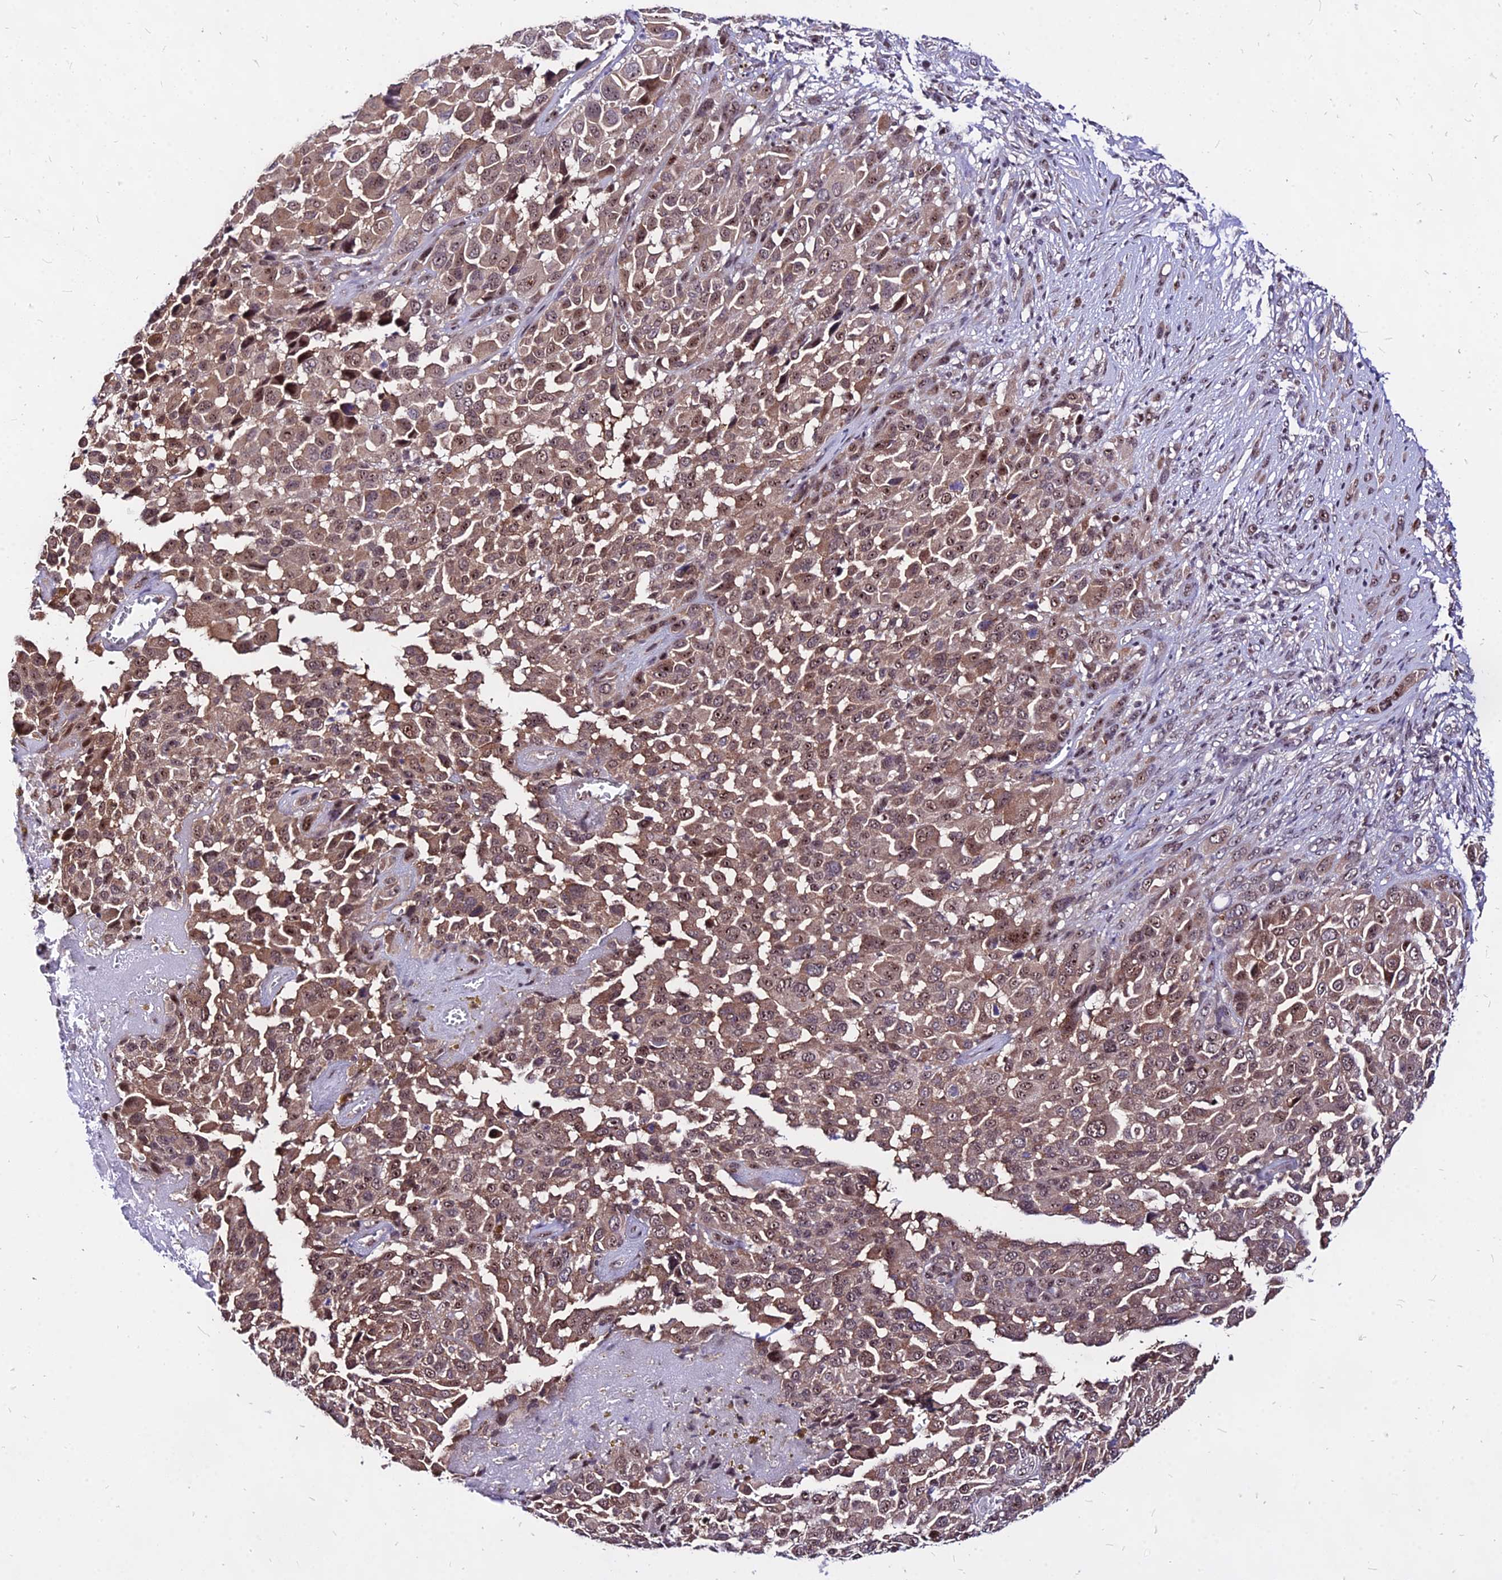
{"staining": {"intensity": "moderate", "quantity": "25%-75%", "location": "cytoplasmic/membranous,nuclear"}, "tissue": "melanoma", "cell_type": "Tumor cells", "image_type": "cancer", "snomed": [{"axis": "morphology", "description": "Malignant melanoma, NOS"}, {"axis": "topography", "description": "Skin of trunk"}], "caption": "IHC histopathology image of human melanoma stained for a protein (brown), which reveals medium levels of moderate cytoplasmic/membranous and nuclear expression in about 25%-75% of tumor cells.", "gene": "DDX55", "patient": {"sex": "male", "age": 71}}